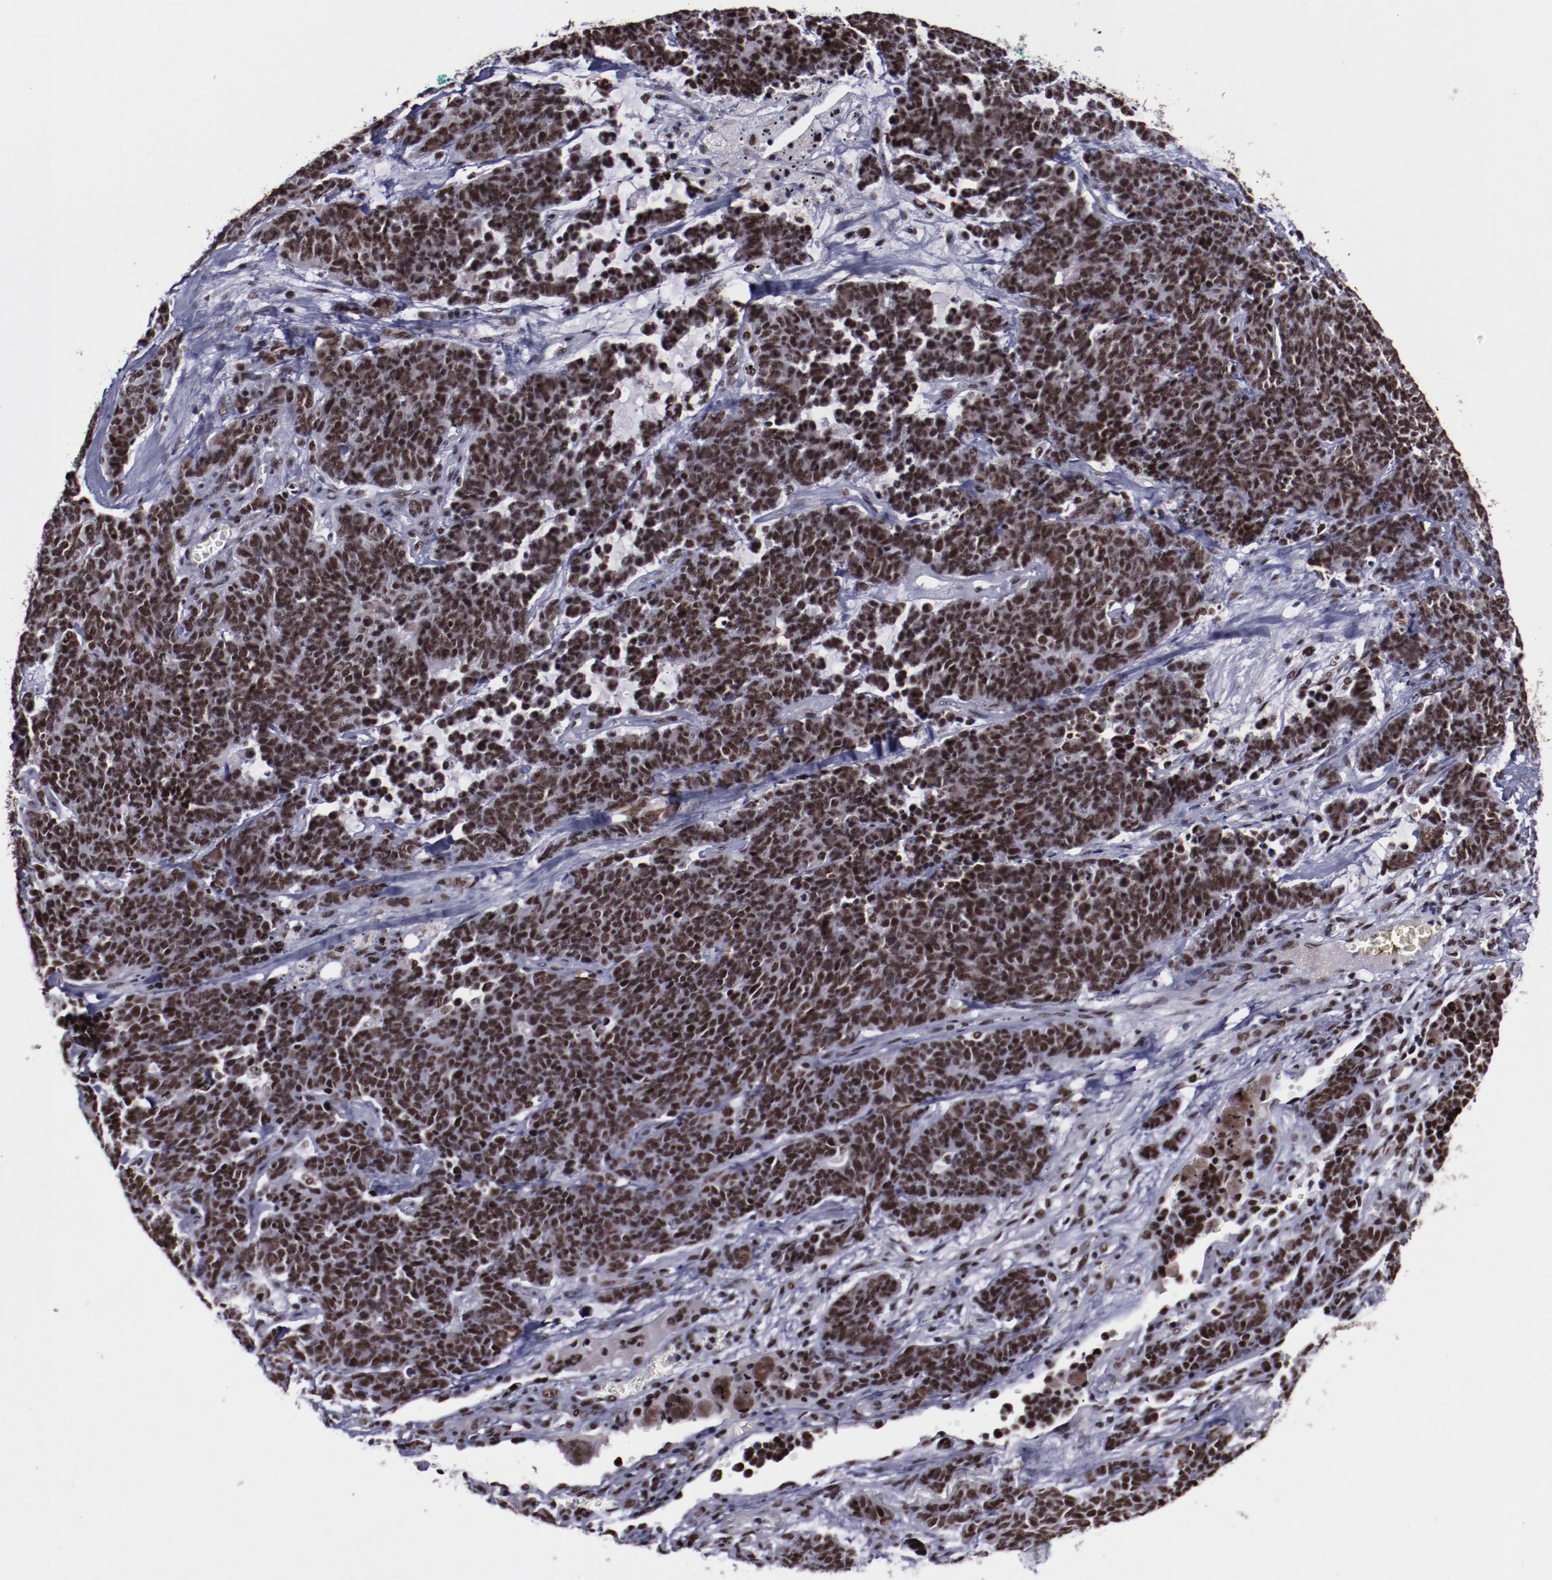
{"staining": {"intensity": "strong", "quantity": ">75%", "location": "nuclear"}, "tissue": "lung cancer", "cell_type": "Tumor cells", "image_type": "cancer", "snomed": [{"axis": "morphology", "description": "Neoplasm, malignant, NOS"}, {"axis": "topography", "description": "Lung"}], "caption": "IHC histopathology image of lung cancer stained for a protein (brown), which displays high levels of strong nuclear positivity in about >75% of tumor cells.", "gene": "ERH", "patient": {"sex": "female", "age": 58}}